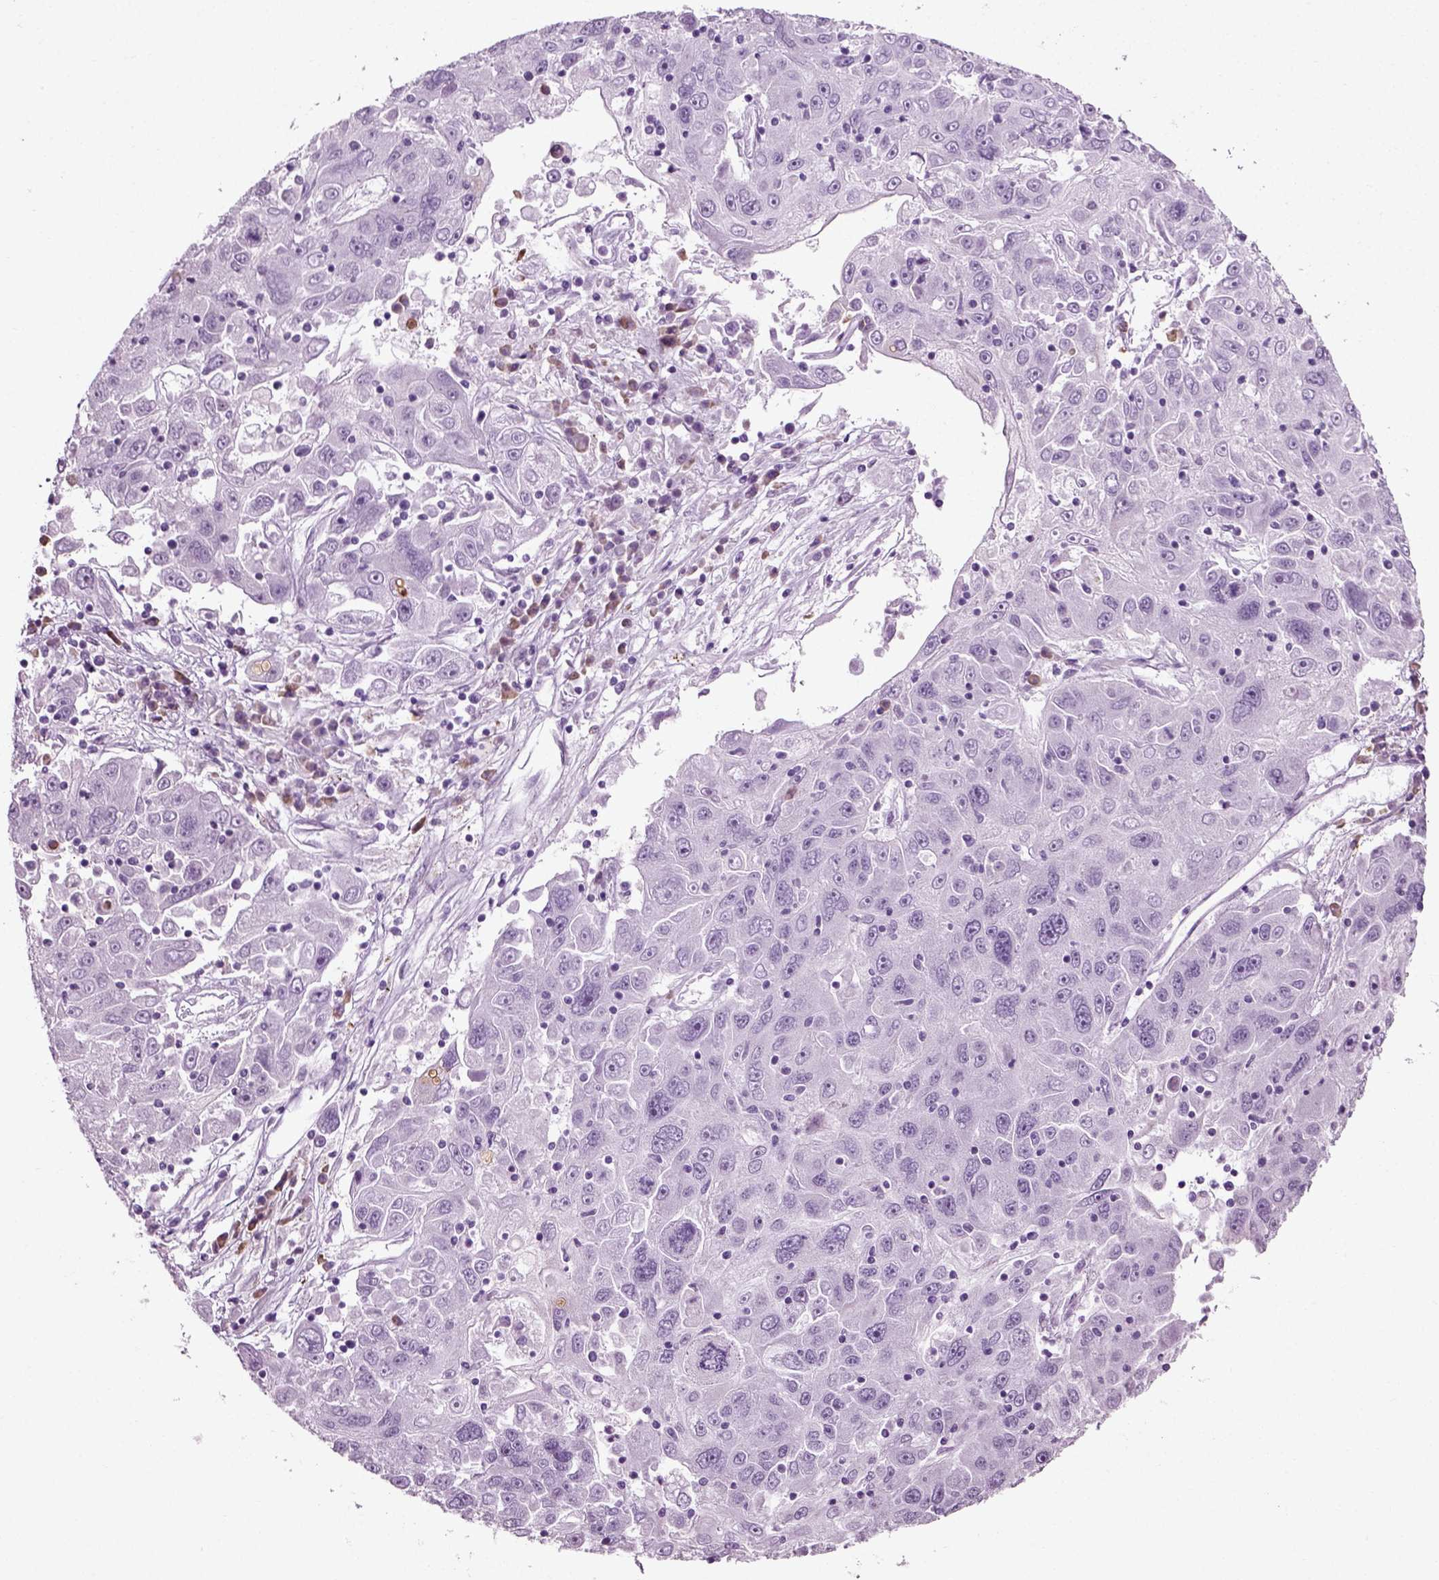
{"staining": {"intensity": "negative", "quantity": "none", "location": "none"}, "tissue": "stomach cancer", "cell_type": "Tumor cells", "image_type": "cancer", "snomed": [{"axis": "morphology", "description": "Adenocarcinoma, NOS"}, {"axis": "topography", "description": "Stomach"}], "caption": "Tumor cells show no significant positivity in stomach adenocarcinoma.", "gene": "SLC26A8", "patient": {"sex": "male", "age": 56}}